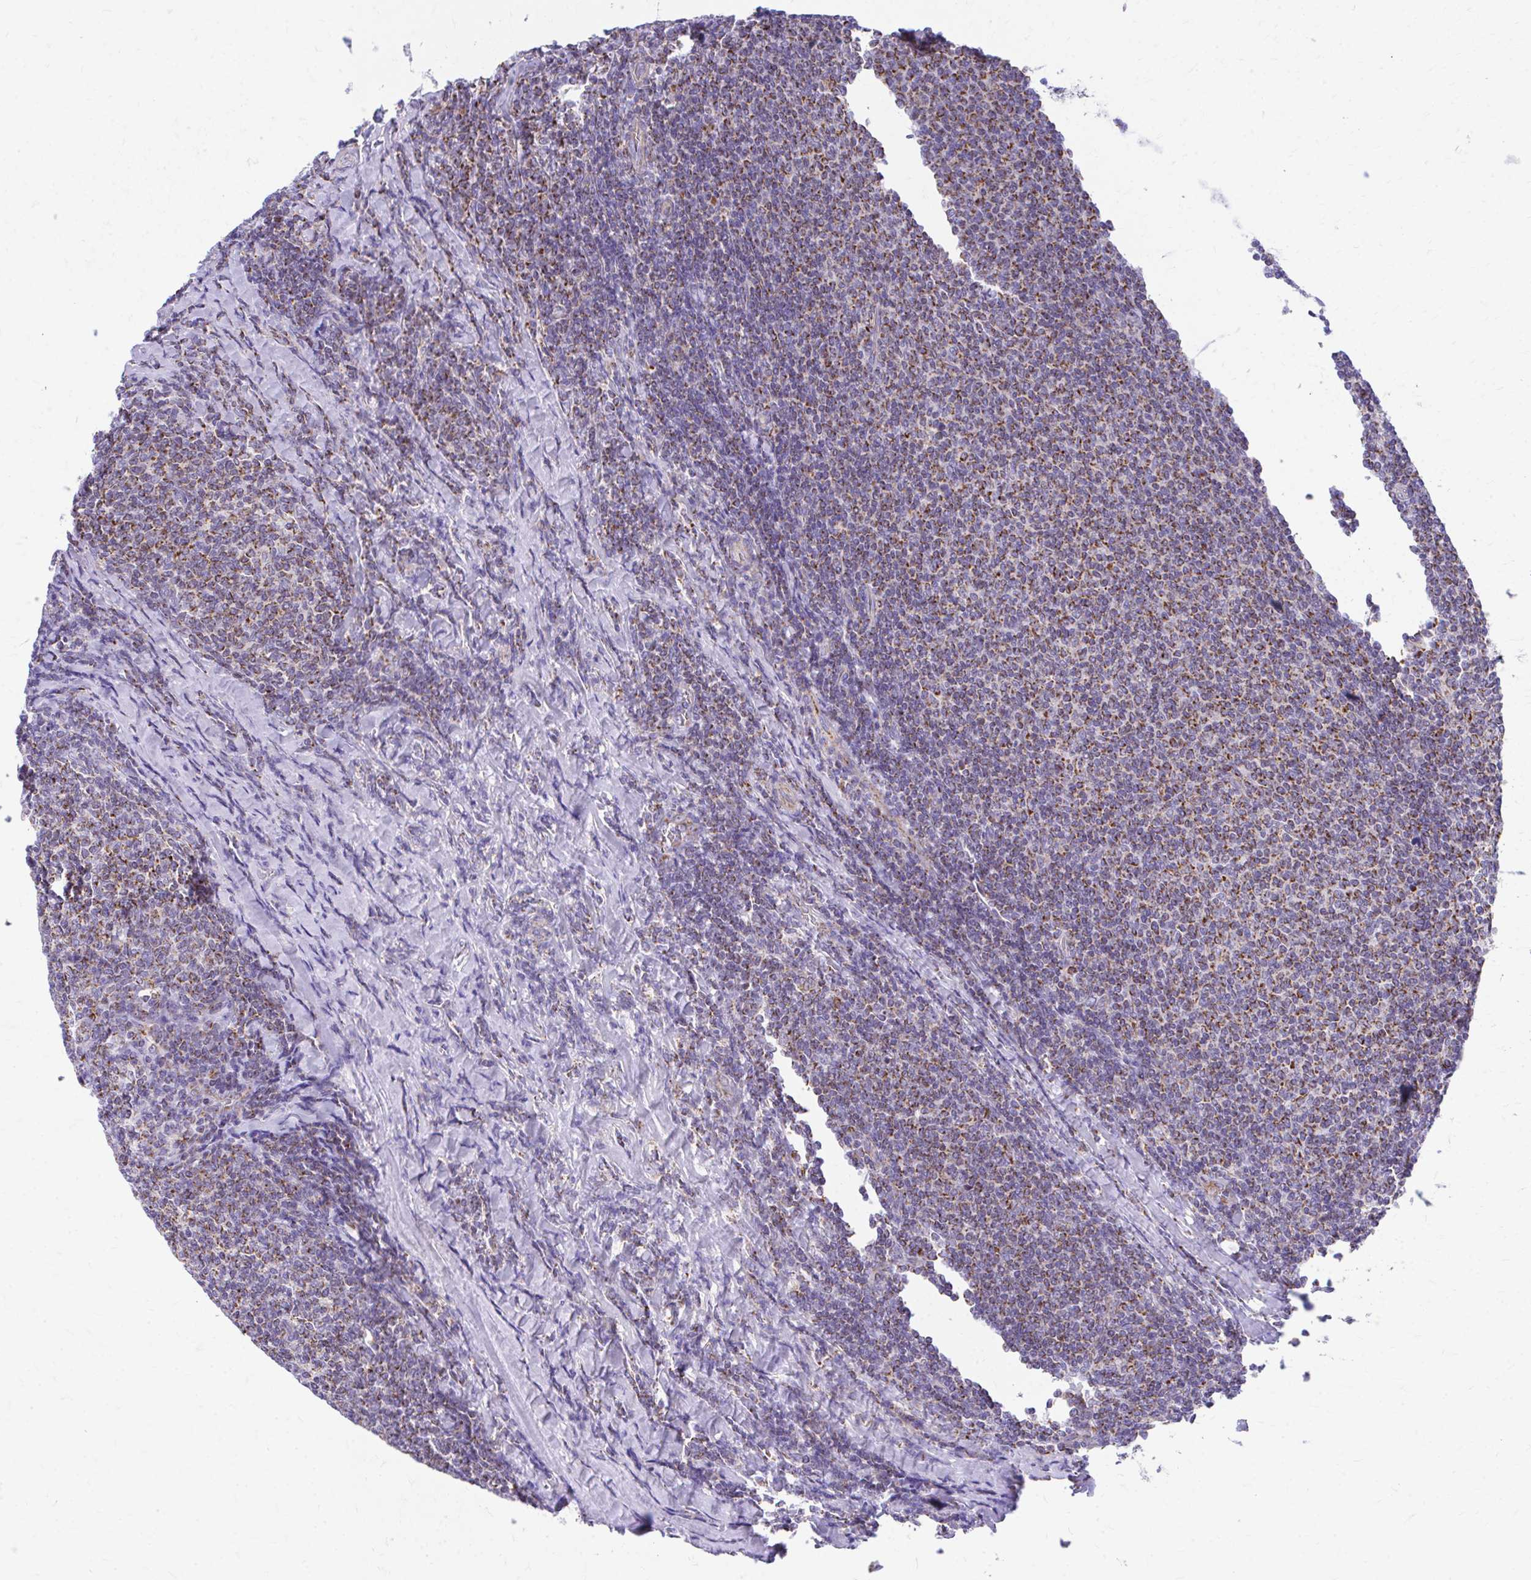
{"staining": {"intensity": "strong", "quantity": ">75%", "location": "cytoplasmic/membranous"}, "tissue": "lymphoma", "cell_type": "Tumor cells", "image_type": "cancer", "snomed": [{"axis": "morphology", "description": "Malignant lymphoma, non-Hodgkin's type, Low grade"}, {"axis": "topography", "description": "Lymph node"}], "caption": "Human lymphoma stained with a brown dye shows strong cytoplasmic/membranous positive positivity in approximately >75% of tumor cells.", "gene": "MRPL19", "patient": {"sex": "male", "age": 52}}